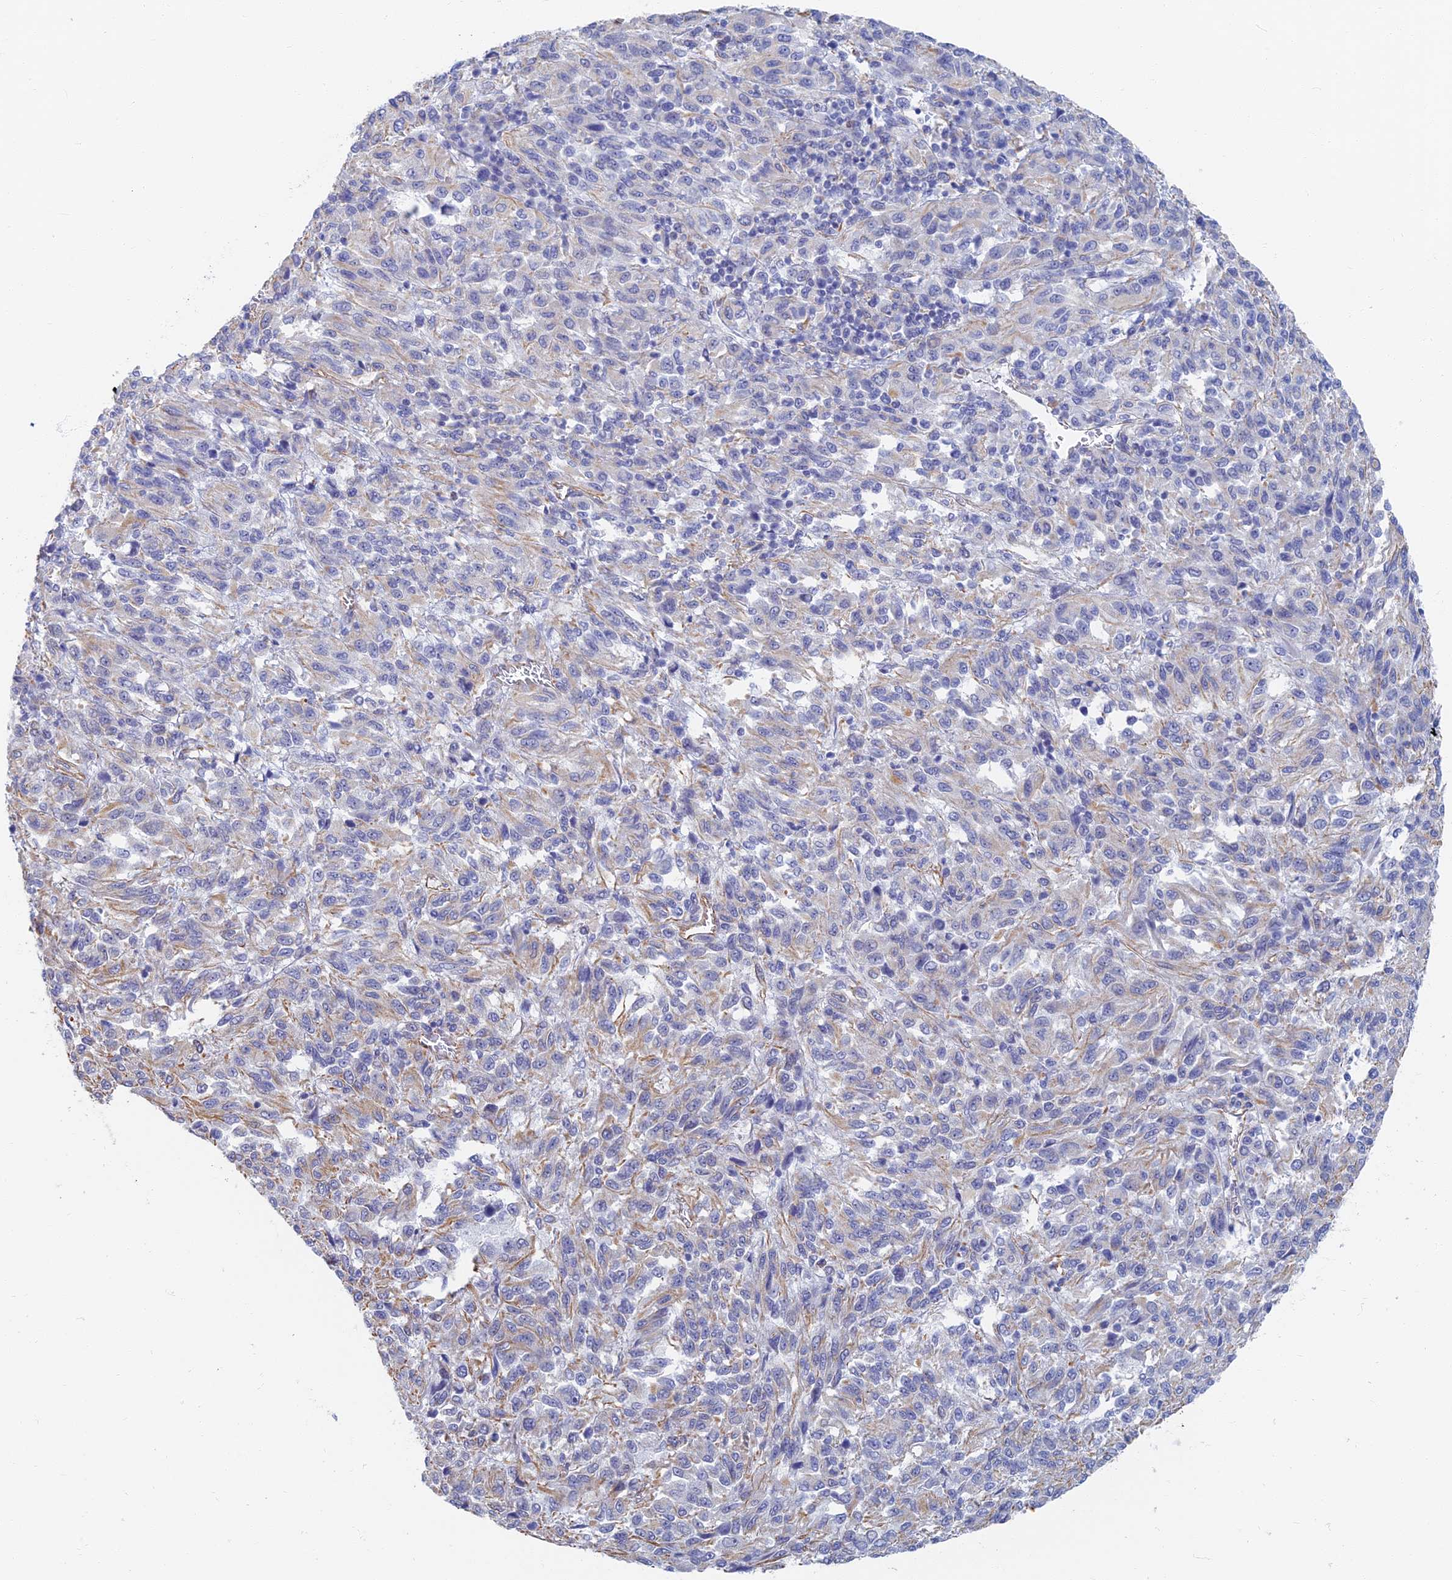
{"staining": {"intensity": "weak", "quantity": "<25%", "location": "cytoplasmic/membranous"}, "tissue": "melanoma", "cell_type": "Tumor cells", "image_type": "cancer", "snomed": [{"axis": "morphology", "description": "Malignant melanoma, Metastatic site"}, {"axis": "topography", "description": "Lung"}], "caption": "Malignant melanoma (metastatic site) stained for a protein using immunohistochemistry (IHC) demonstrates no expression tumor cells.", "gene": "RMC1", "patient": {"sex": "male", "age": 64}}